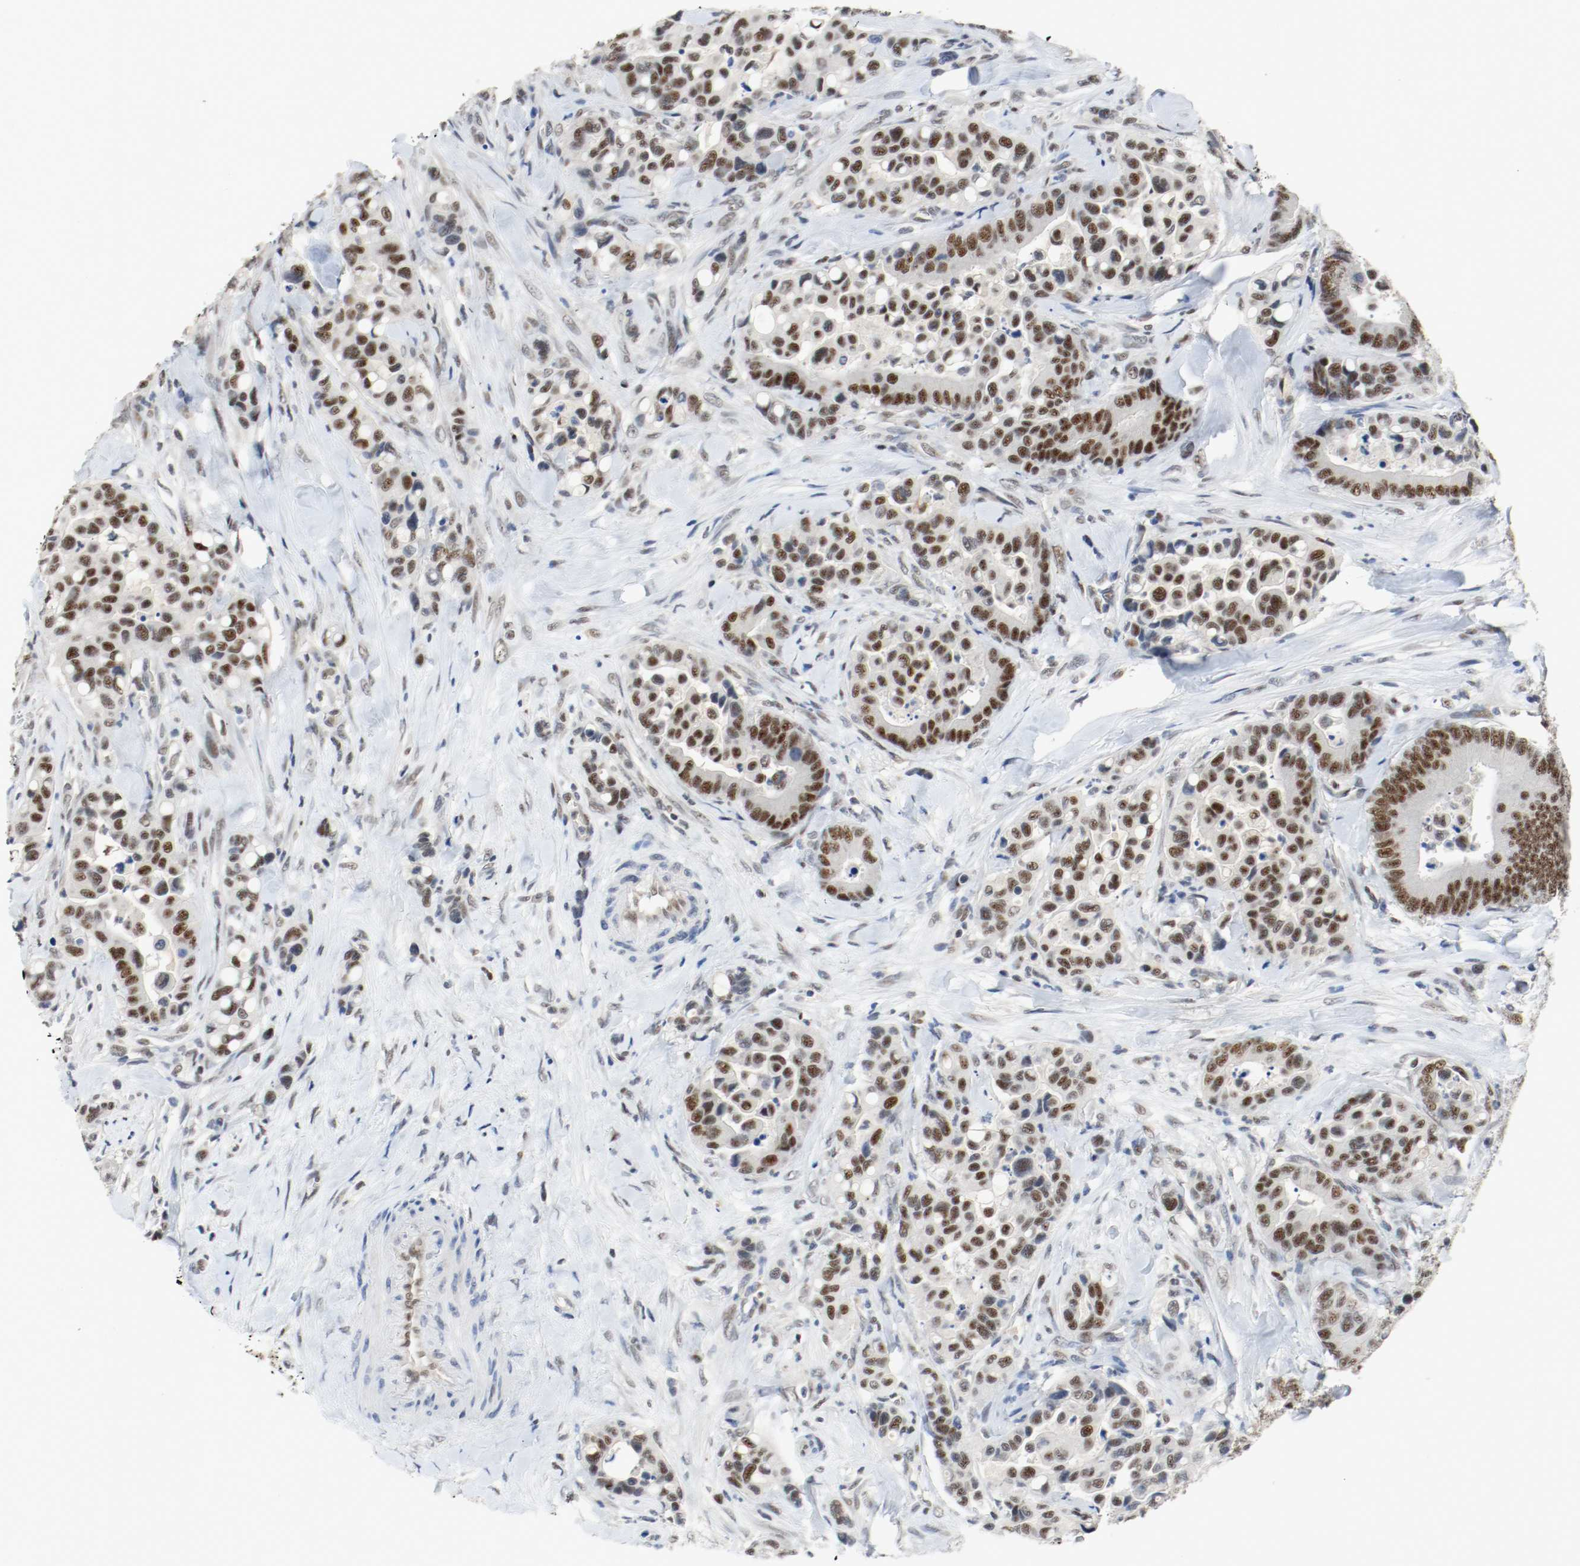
{"staining": {"intensity": "strong", "quantity": ">75%", "location": "nuclear"}, "tissue": "colorectal cancer", "cell_type": "Tumor cells", "image_type": "cancer", "snomed": [{"axis": "morphology", "description": "Normal tissue, NOS"}, {"axis": "morphology", "description": "Adenocarcinoma, NOS"}, {"axis": "topography", "description": "Colon"}], "caption": "Immunohistochemistry image of human colorectal adenocarcinoma stained for a protein (brown), which shows high levels of strong nuclear staining in approximately >75% of tumor cells.", "gene": "ASH1L", "patient": {"sex": "male", "age": 82}}